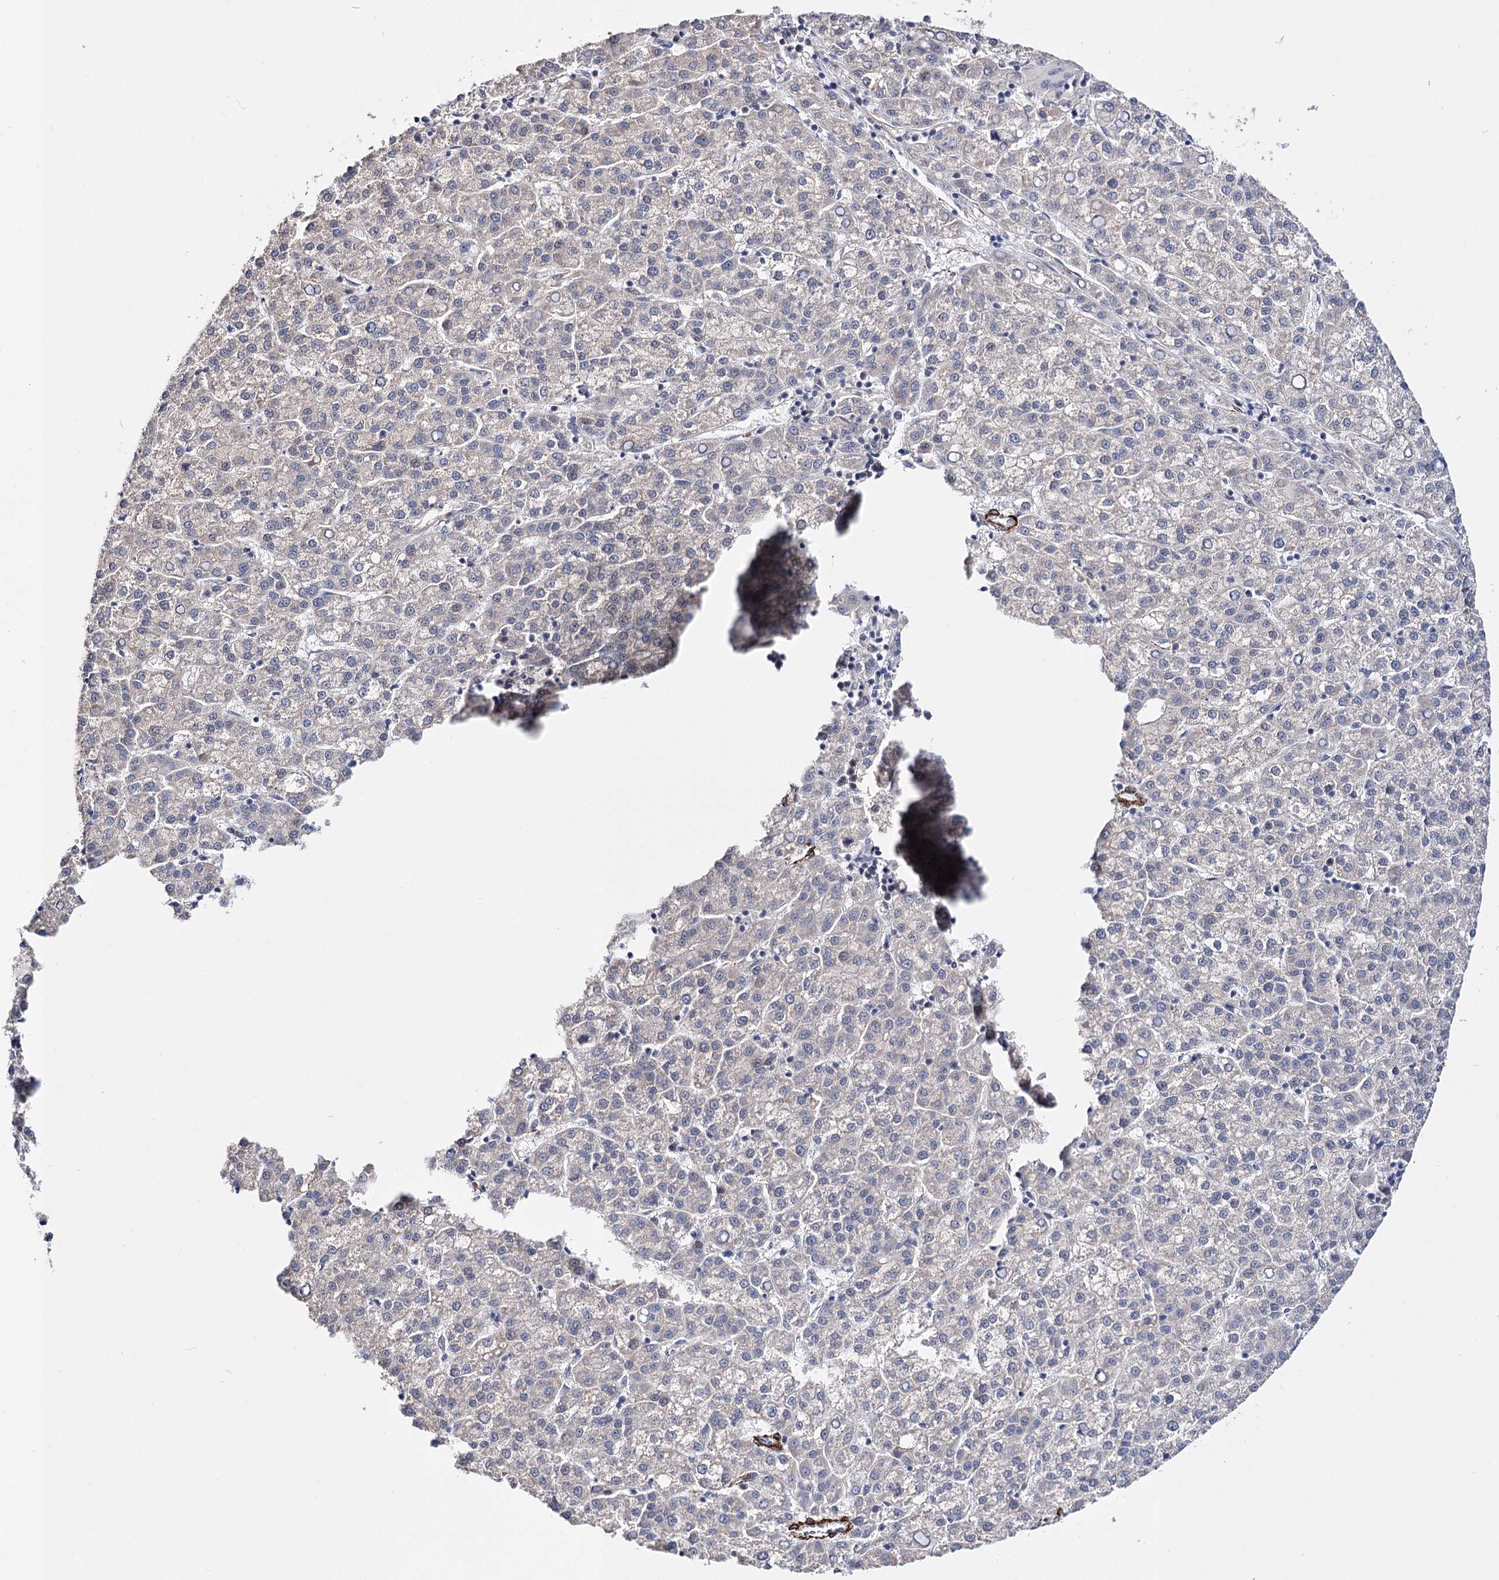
{"staining": {"intensity": "negative", "quantity": "none", "location": "none"}, "tissue": "liver cancer", "cell_type": "Tumor cells", "image_type": "cancer", "snomed": [{"axis": "morphology", "description": "Carcinoma, Hepatocellular, NOS"}, {"axis": "topography", "description": "Liver"}], "caption": "Tumor cells show no significant protein positivity in liver cancer.", "gene": "CFAP46", "patient": {"sex": "female", "age": 58}}